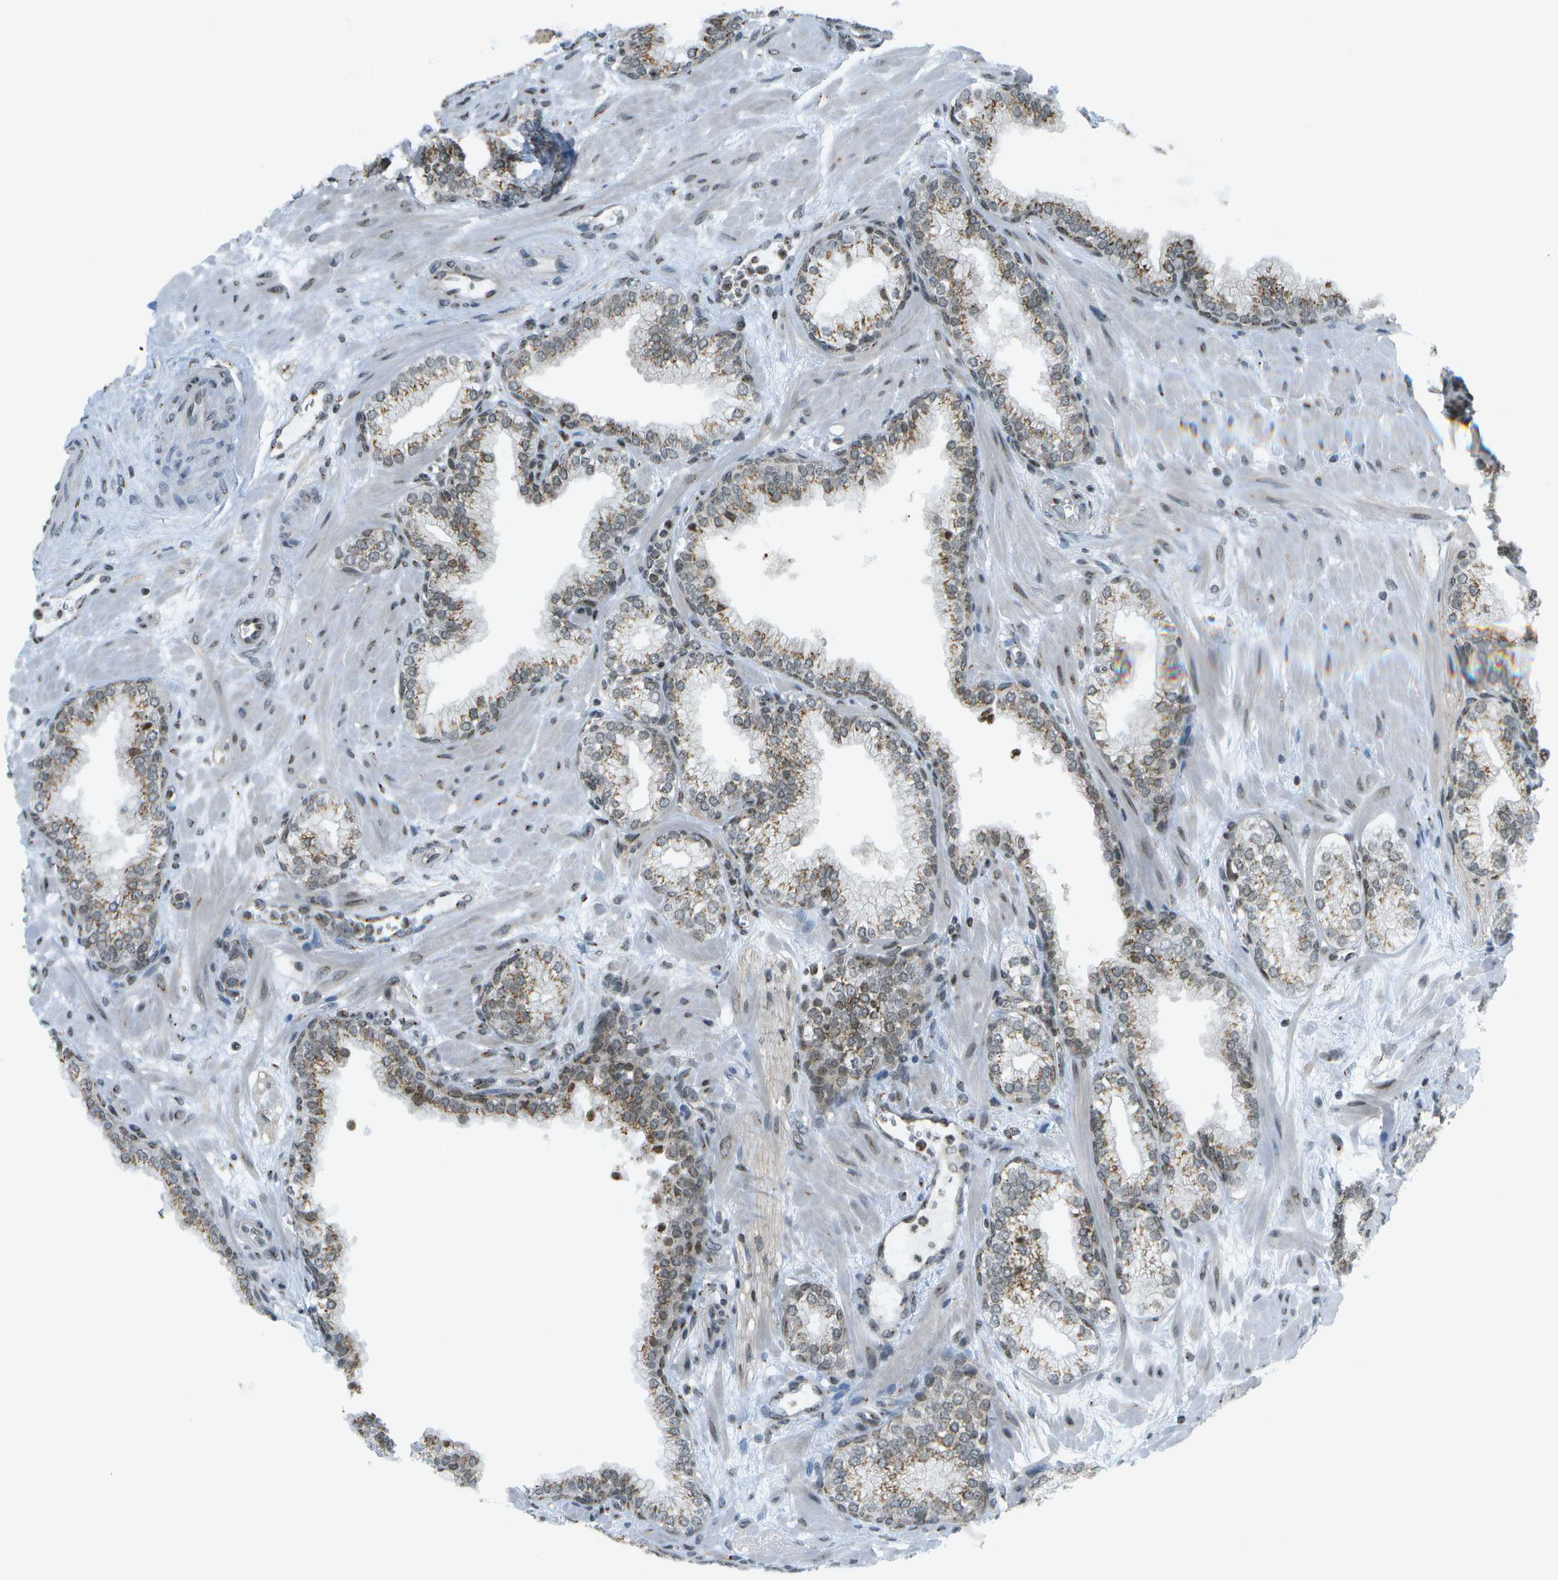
{"staining": {"intensity": "moderate", "quantity": ">75%", "location": "cytoplasmic/membranous"}, "tissue": "prostate", "cell_type": "Glandular cells", "image_type": "normal", "snomed": [{"axis": "morphology", "description": "Normal tissue, NOS"}, {"axis": "morphology", "description": "Urothelial carcinoma, Low grade"}, {"axis": "topography", "description": "Urinary bladder"}, {"axis": "topography", "description": "Prostate"}], "caption": "A brown stain labels moderate cytoplasmic/membranous expression of a protein in glandular cells of unremarkable human prostate.", "gene": "EVC", "patient": {"sex": "male", "age": 60}}